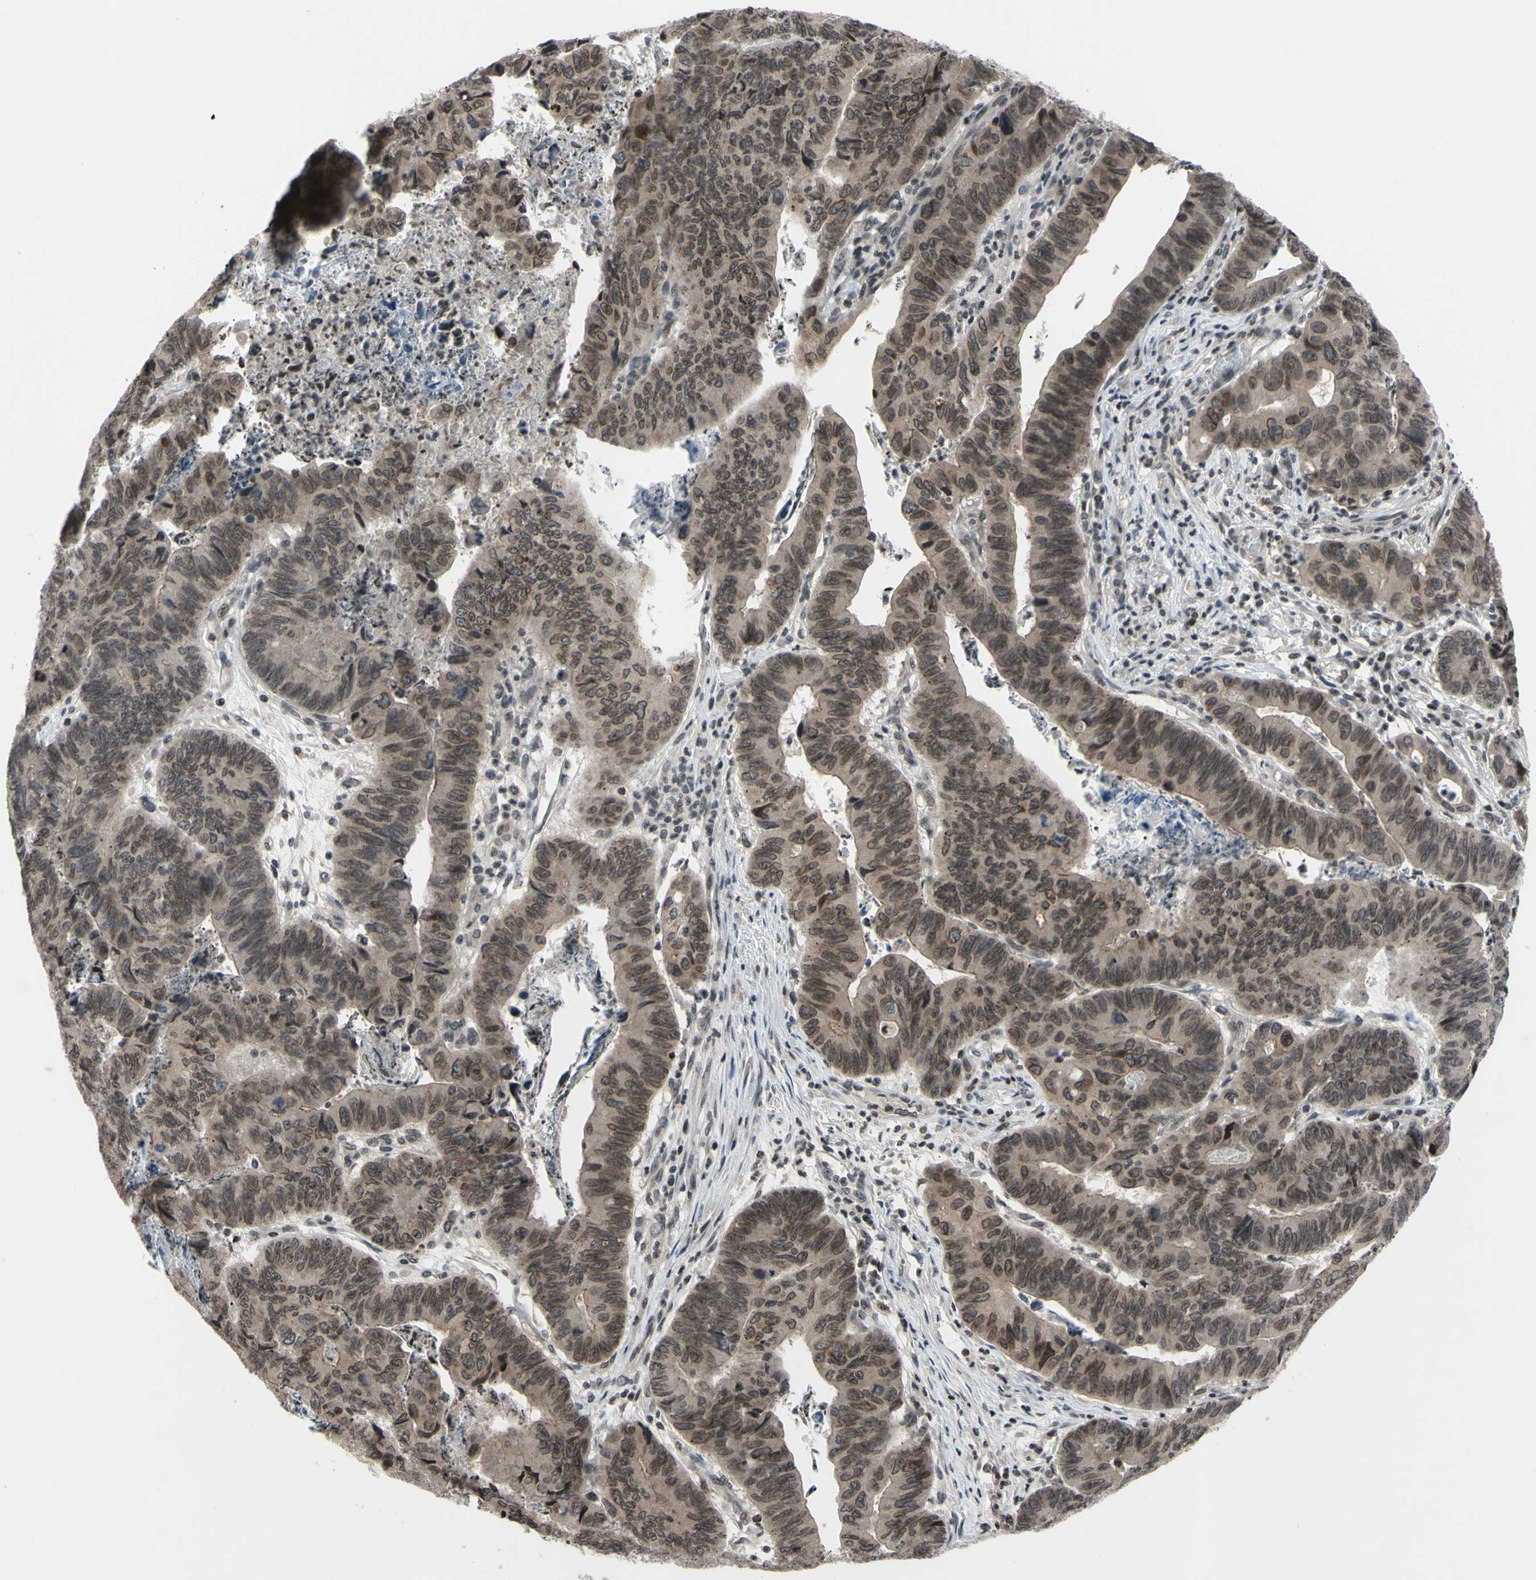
{"staining": {"intensity": "weak", "quantity": ">75%", "location": "cytoplasmic/membranous,nuclear"}, "tissue": "stomach cancer", "cell_type": "Tumor cells", "image_type": "cancer", "snomed": [{"axis": "morphology", "description": "Adenocarcinoma, NOS"}, {"axis": "topography", "description": "Stomach, lower"}], "caption": "This is an image of immunohistochemistry staining of adenocarcinoma (stomach), which shows weak positivity in the cytoplasmic/membranous and nuclear of tumor cells.", "gene": "XPO1", "patient": {"sex": "male", "age": 77}}